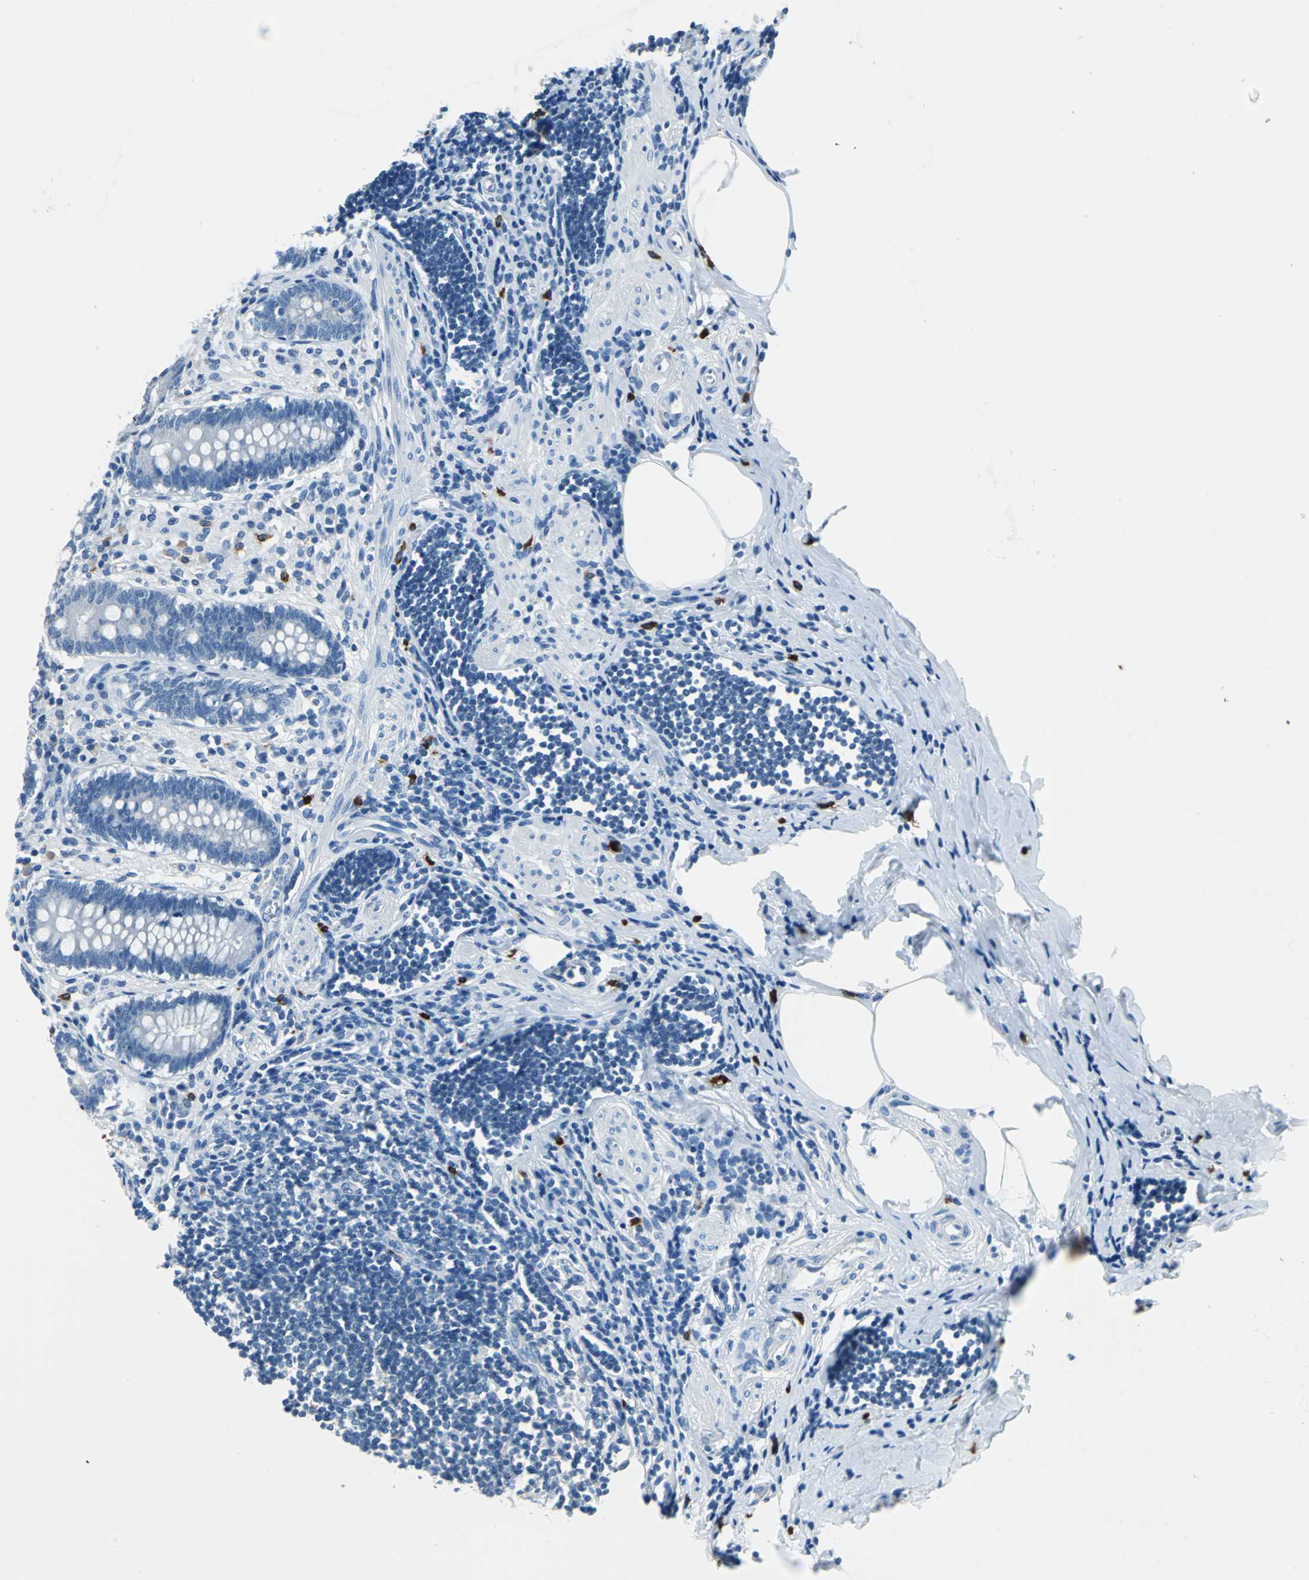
{"staining": {"intensity": "weak", "quantity": "<25%", "location": "cytoplasmic/membranous"}, "tissue": "appendix", "cell_type": "Glandular cells", "image_type": "normal", "snomed": [{"axis": "morphology", "description": "Normal tissue, NOS"}, {"axis": "topography", "description": "Appendix"}], "caption": "Protein analysis of benign appendix demonstrates no significant positivity in glandular cells. The staining is performed using DAB (3,3'-diaminobenzidine) brown chromogen with nuclei counter-stained in using hematoxylin.", "gene": "CPA3", "patient": {"sex": "female", "age": 50}}